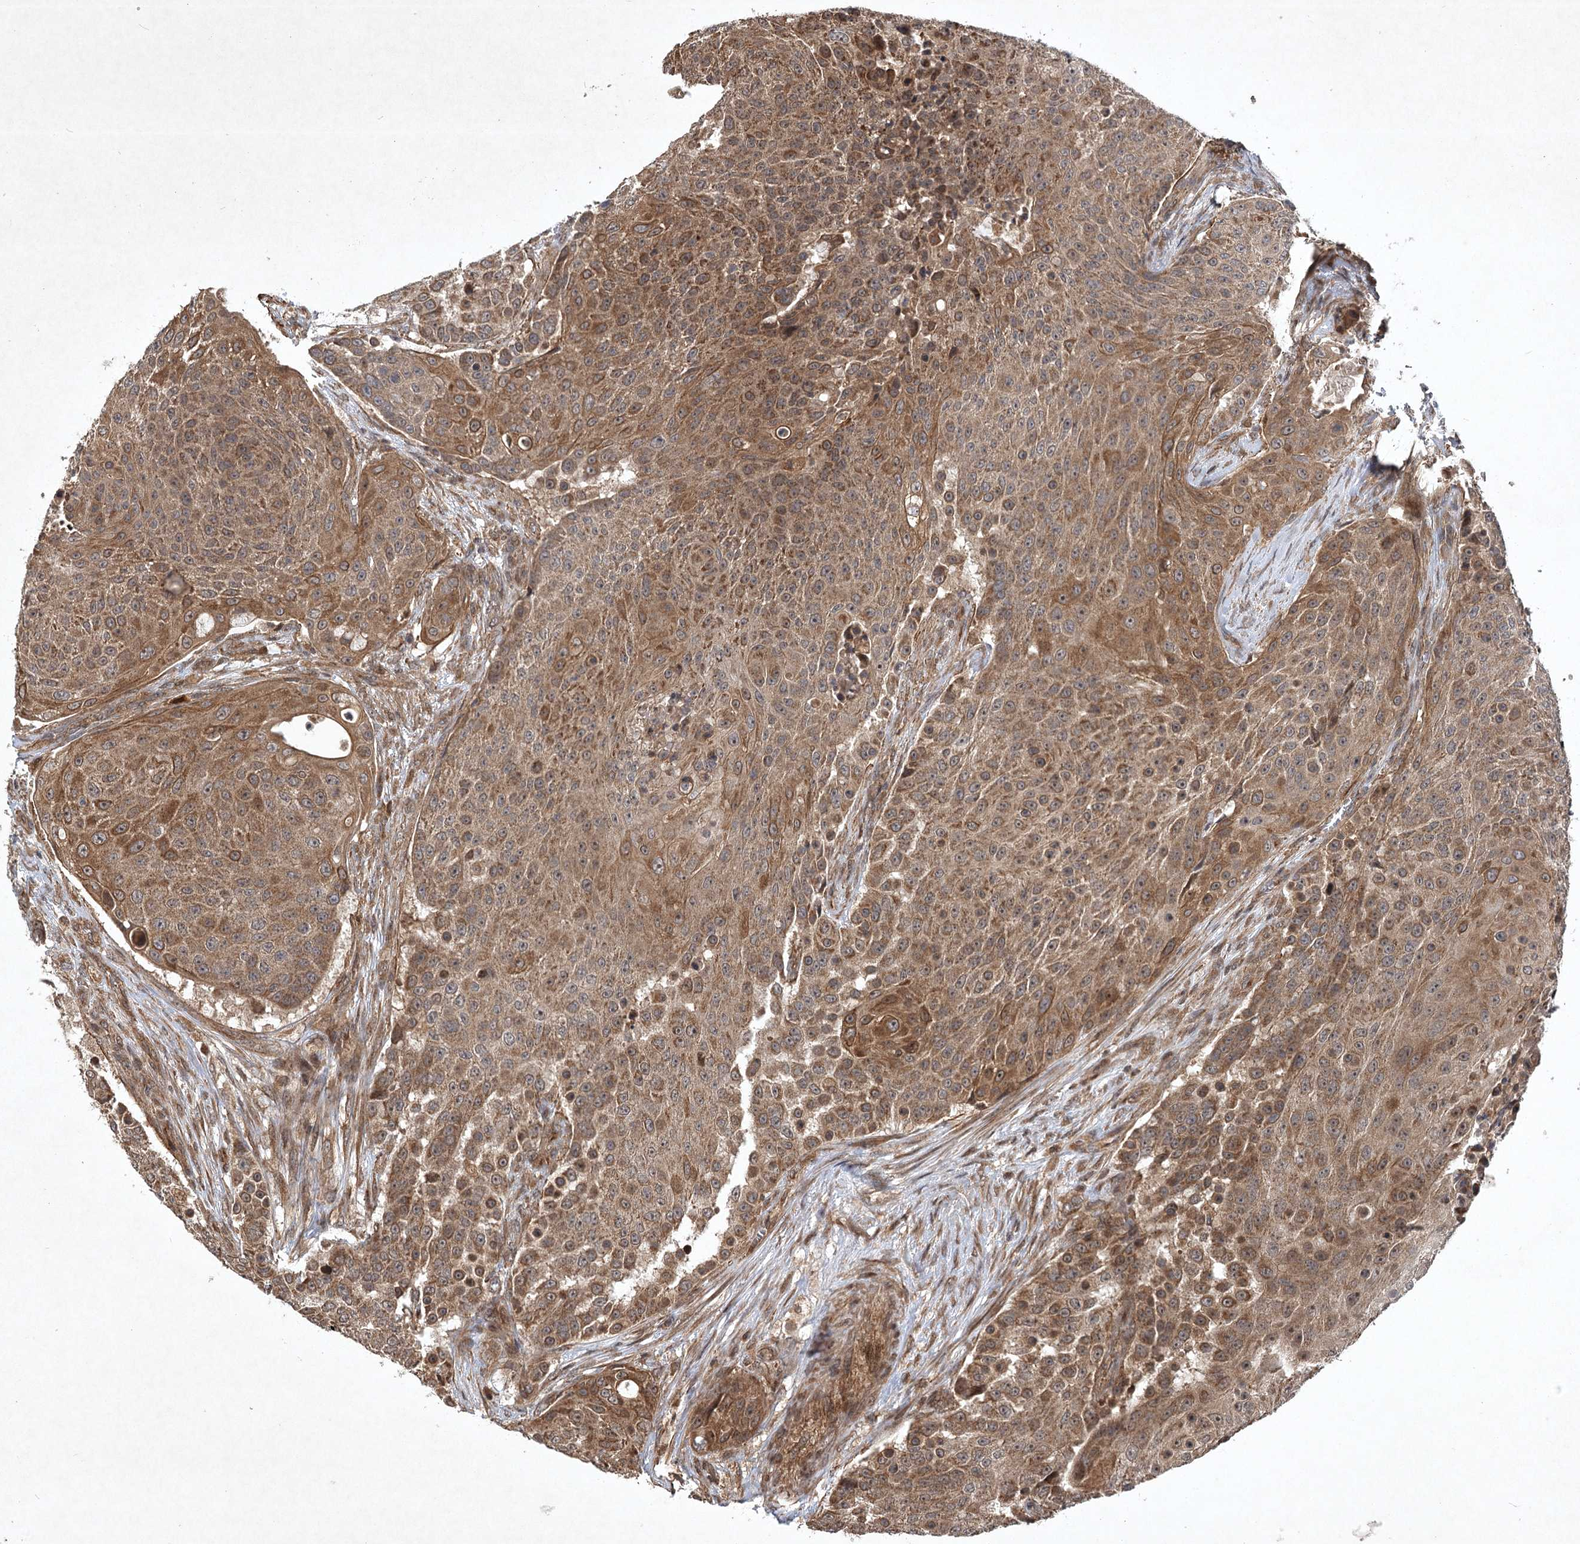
{"staining": {"intensity": "moderate", "quantity": ">75%", "location": "cytoplasmic/membranous"}, "tissue": "urothelial cancer", "cell_type": "Tumor cells", "image_type": "cancer", "snomed": [{"axis": "morphology", "description": "Urothelial carcinoma, High grade"}, {"axis": "topography", "description": "Urinary bladder"}], "caption": "Immunohistochemistry (IHC) photomicrograph of urothelial cancer stained for a protein (brown), which demonstrates medium levels of moderate cytoplasmic/membranous positivity in about >75% of tumor cells.", "gene": "INSIG2", "patient": {"sex": "female", "age": 63}}